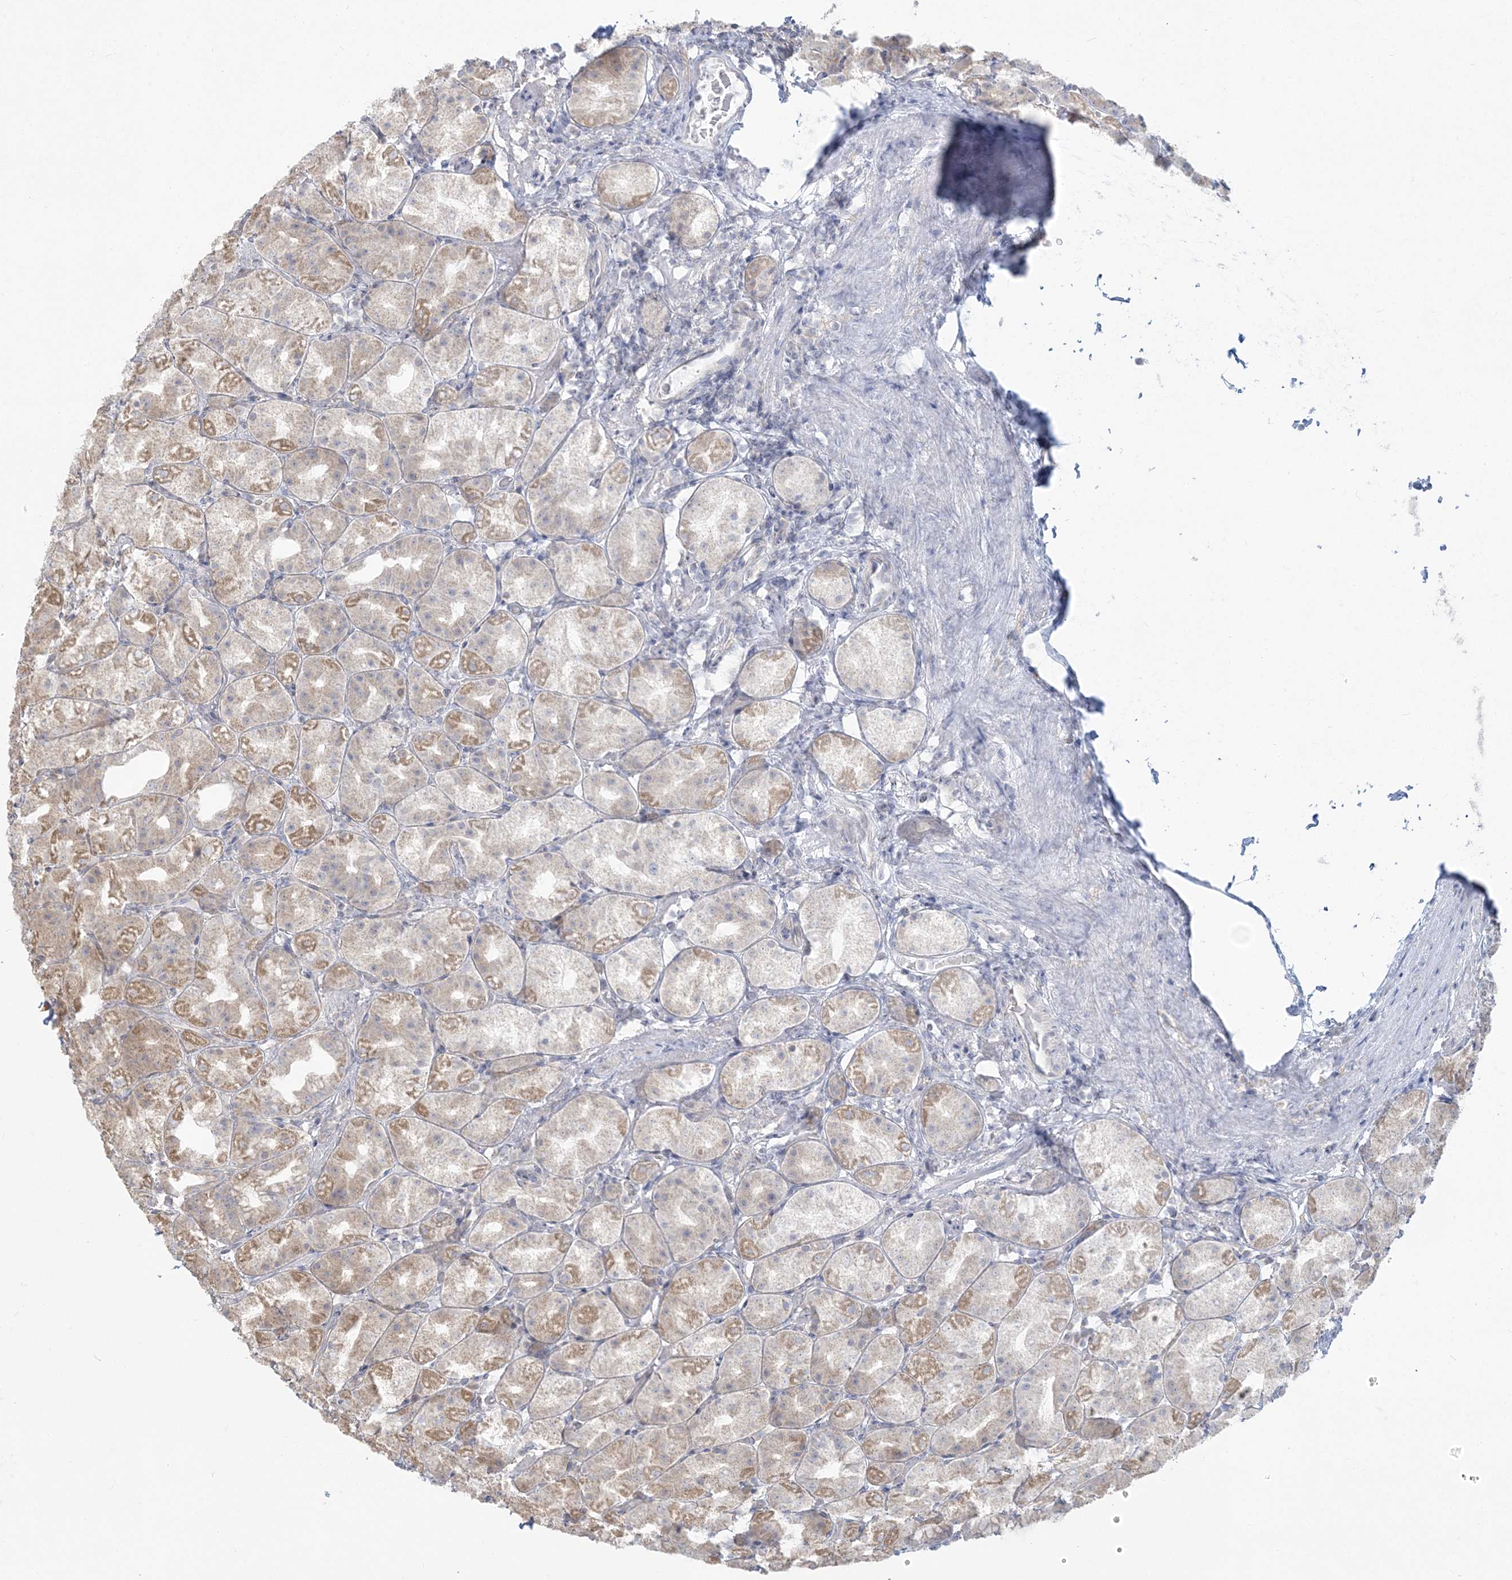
{"staining": {"intensity": "moderate", "quantity": "<25%", "location": "cytoplasmic/membranous"}, "tissue": "stomach", "cell_type": "Glandular cells", "image_type": "normal", "snomed": [{"axis": "morphology", "description": "Normal tissue, NOS"}, {"axis": "topography", "description": "Stomach, upper"}], "caption": "Immunohistochemistry staining of unremarkable stomach, which displays low levels of moderate cytoplasmic/membranous expression in about <25% of glandular cells indicating moderate cytoplasmic/membranous protein positivity. The staining was performed using DAB (brown) for protein detection and nuclei were counterstained in hematoxylin (blue).", "gene": "ZC3H6", "patient": {"sex": "male", "age": 68}}